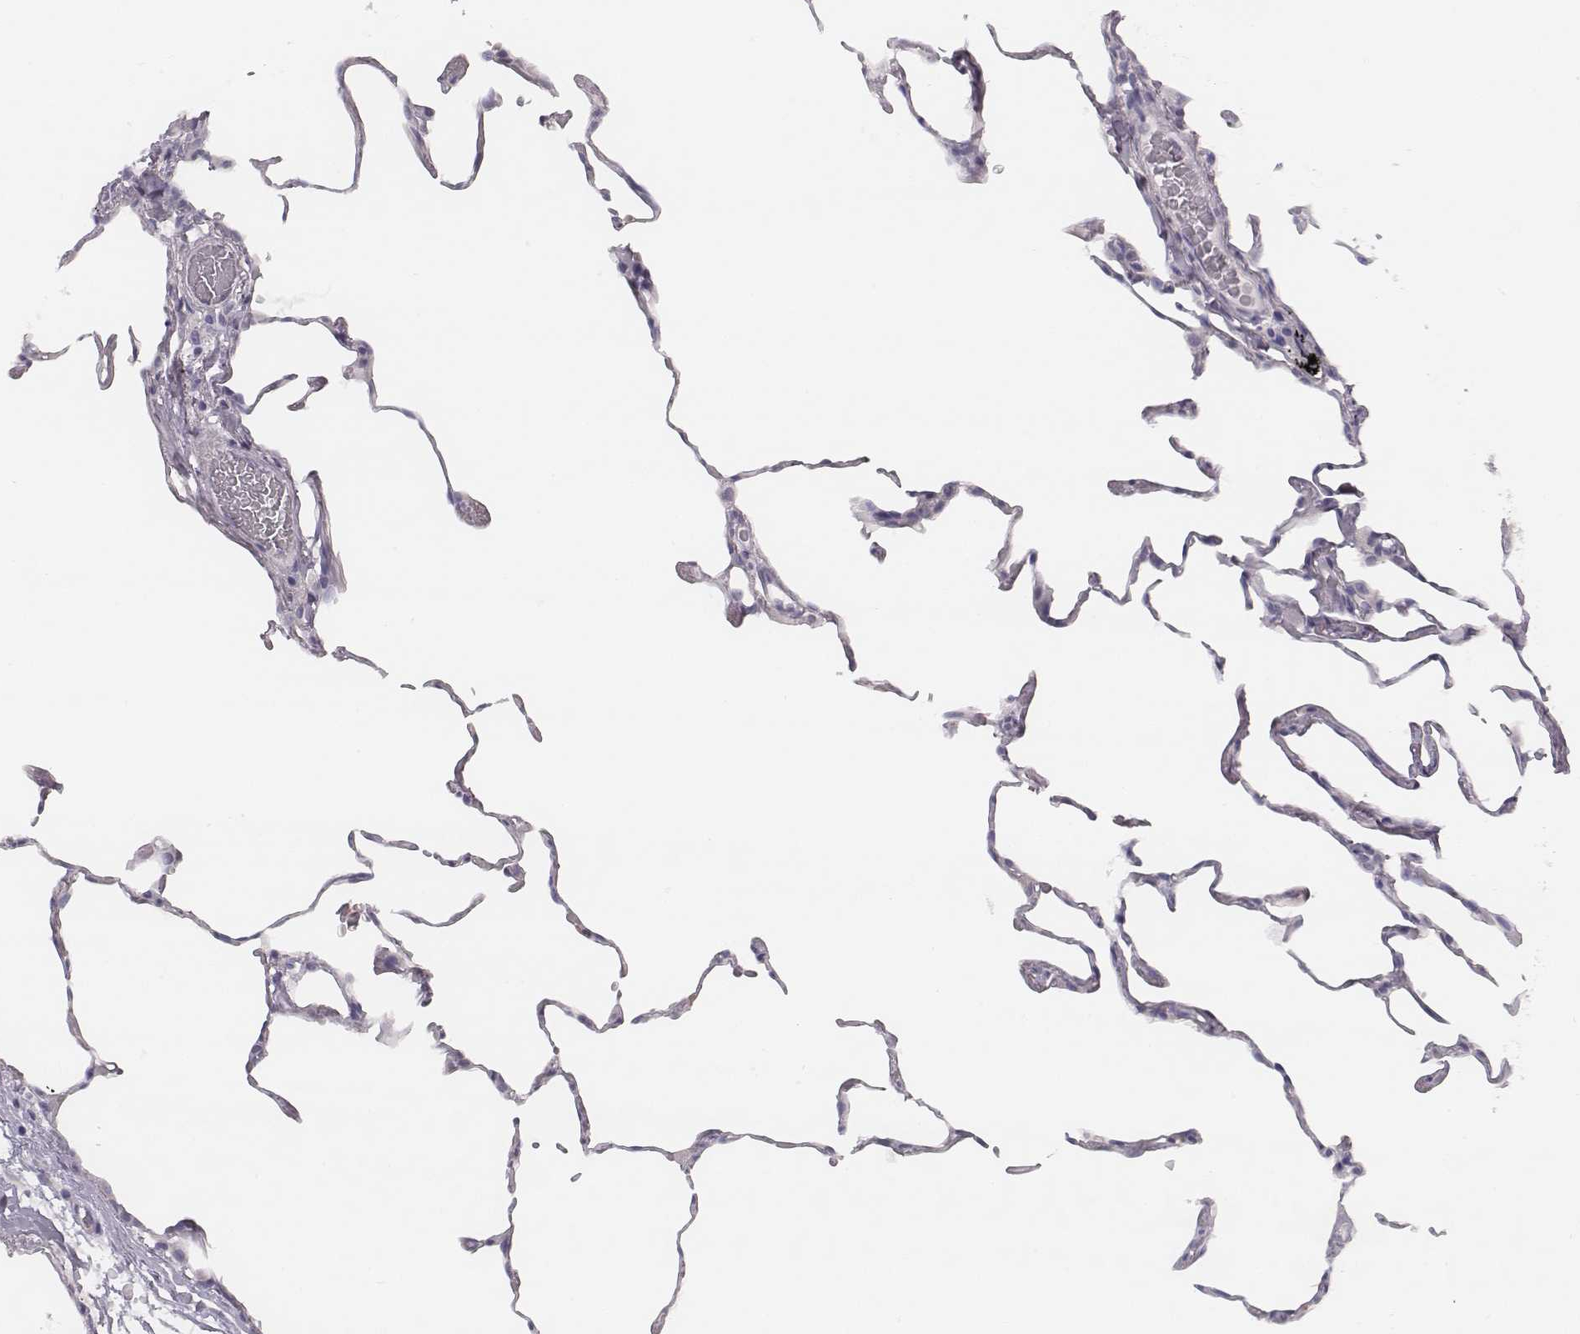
{"staining": {"intensity": "negative", "quantity": "none", "location": "none"}, "tissue": "lung", "cell_type": "Alveolar cells", "image_type": "normal", "snomed": [{"axis": "morphology", "description": "Normal tissue, NOS"}, {"axis": "topography", "description": "Lung"}], "caption": "This is an immunohistochemistry photomicrograph of benign human lung. There is no positivity in alveolar cells.", "gene": "KCNJ12", "patient": {"sex": "female", "age": 57}}